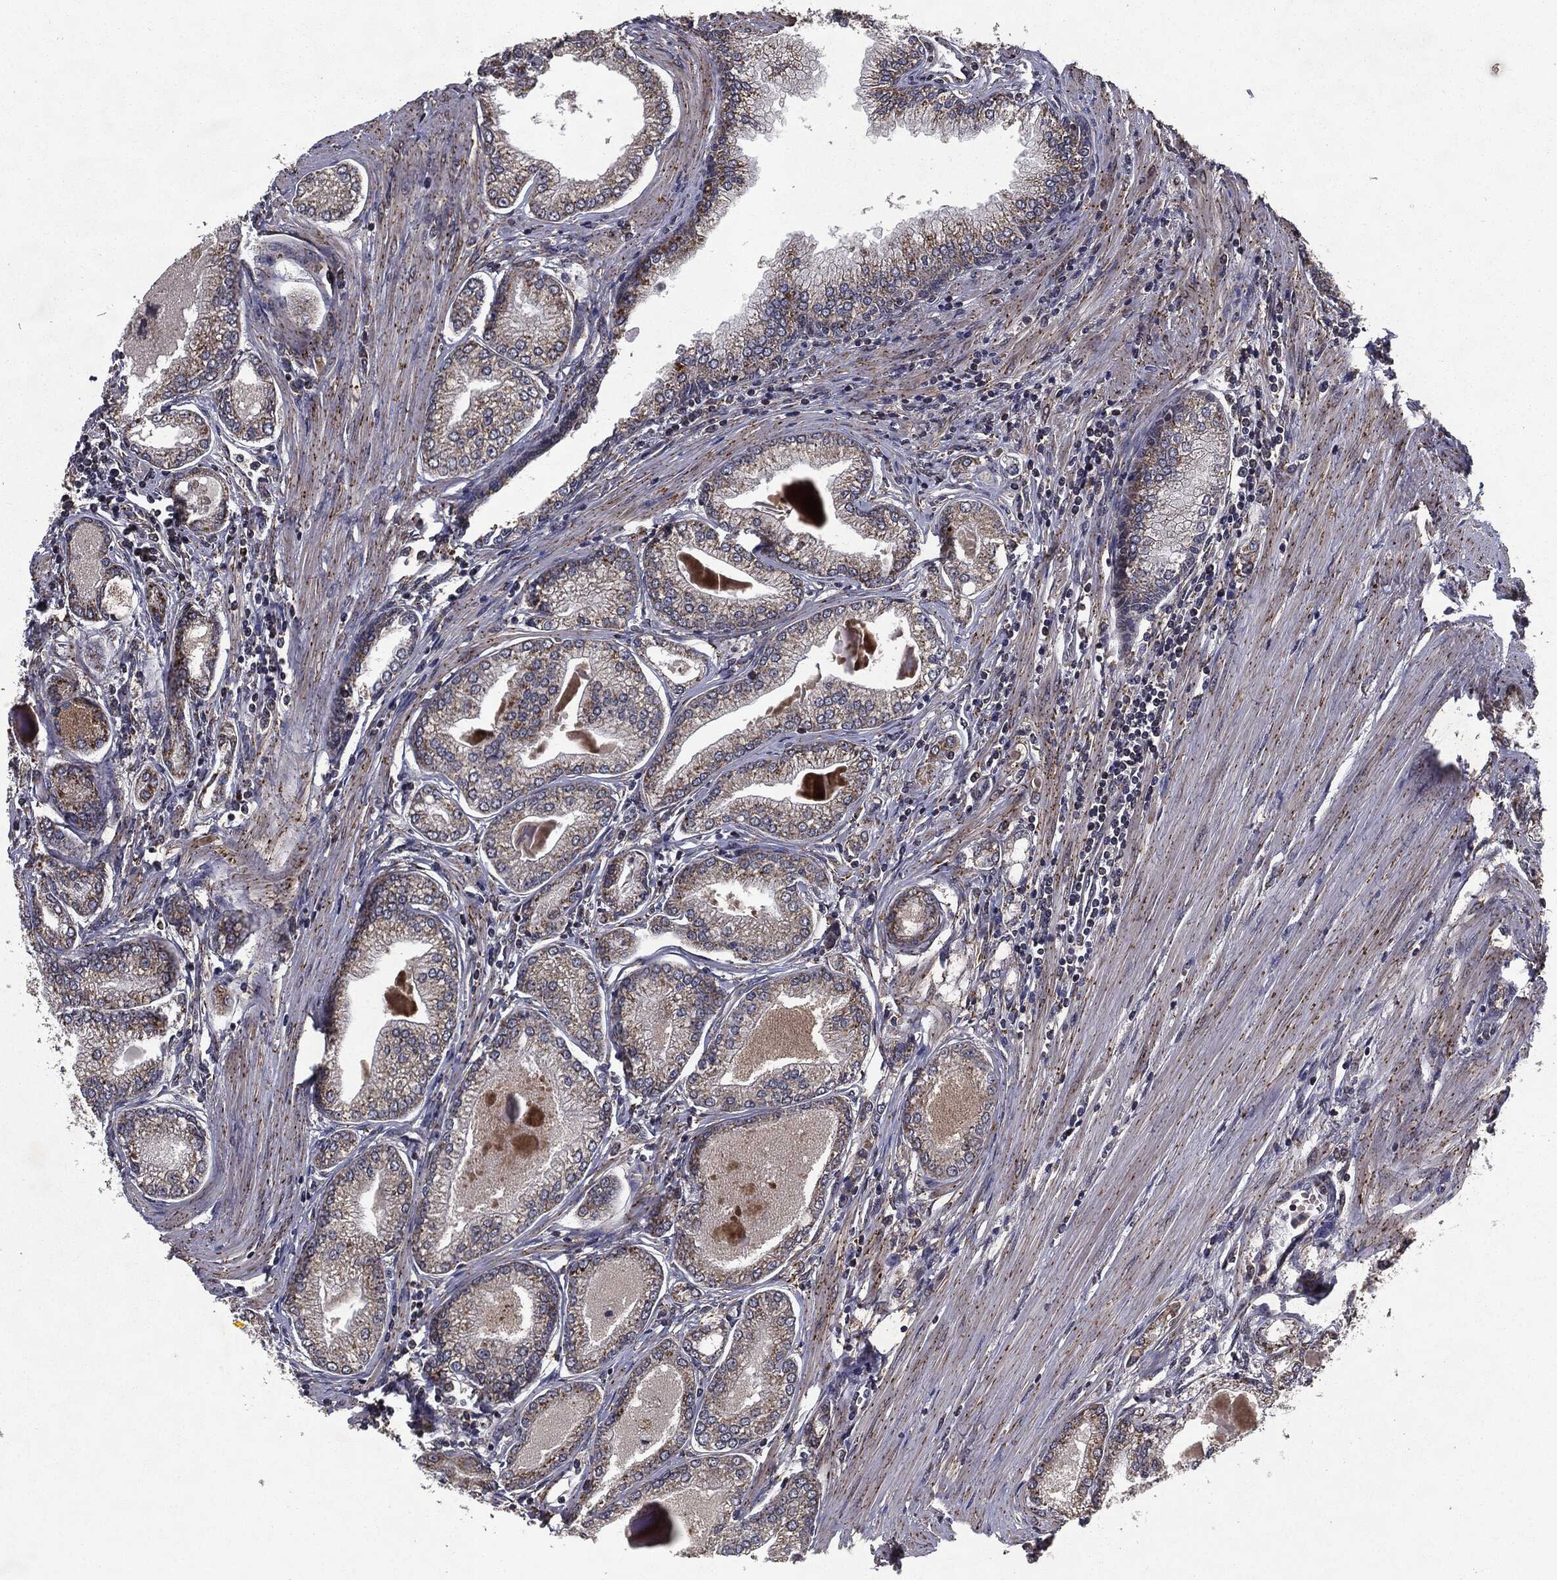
{"staining": {"intensity": "moderate", "quantity": "25%-75%", "location": "cytoplasmic/membranous"}, "tissue": "prostate cancer", "cell_type": "Tumor cells", "image_type": "cancer", "snomed": [{"axis": "morphology", "description": "Adenocarcinoma, Low grade"}, {"axis": "topography", "description": "Prostate"}], "caption": "Prostate cancer (adenocarcinoma (low-grade)) tissue shows moderate cytoplasmic/membranous expression in approximately 25%-75% of tumor cells, visualized by immunohistochemistry. The protein of interest is stained brown, and the nuclei are stained in blue (DAB IHC with brightfield microscopy, high magnification).", "gene": "HDAC5", "patient": {"sex": "male", "age": 72}}